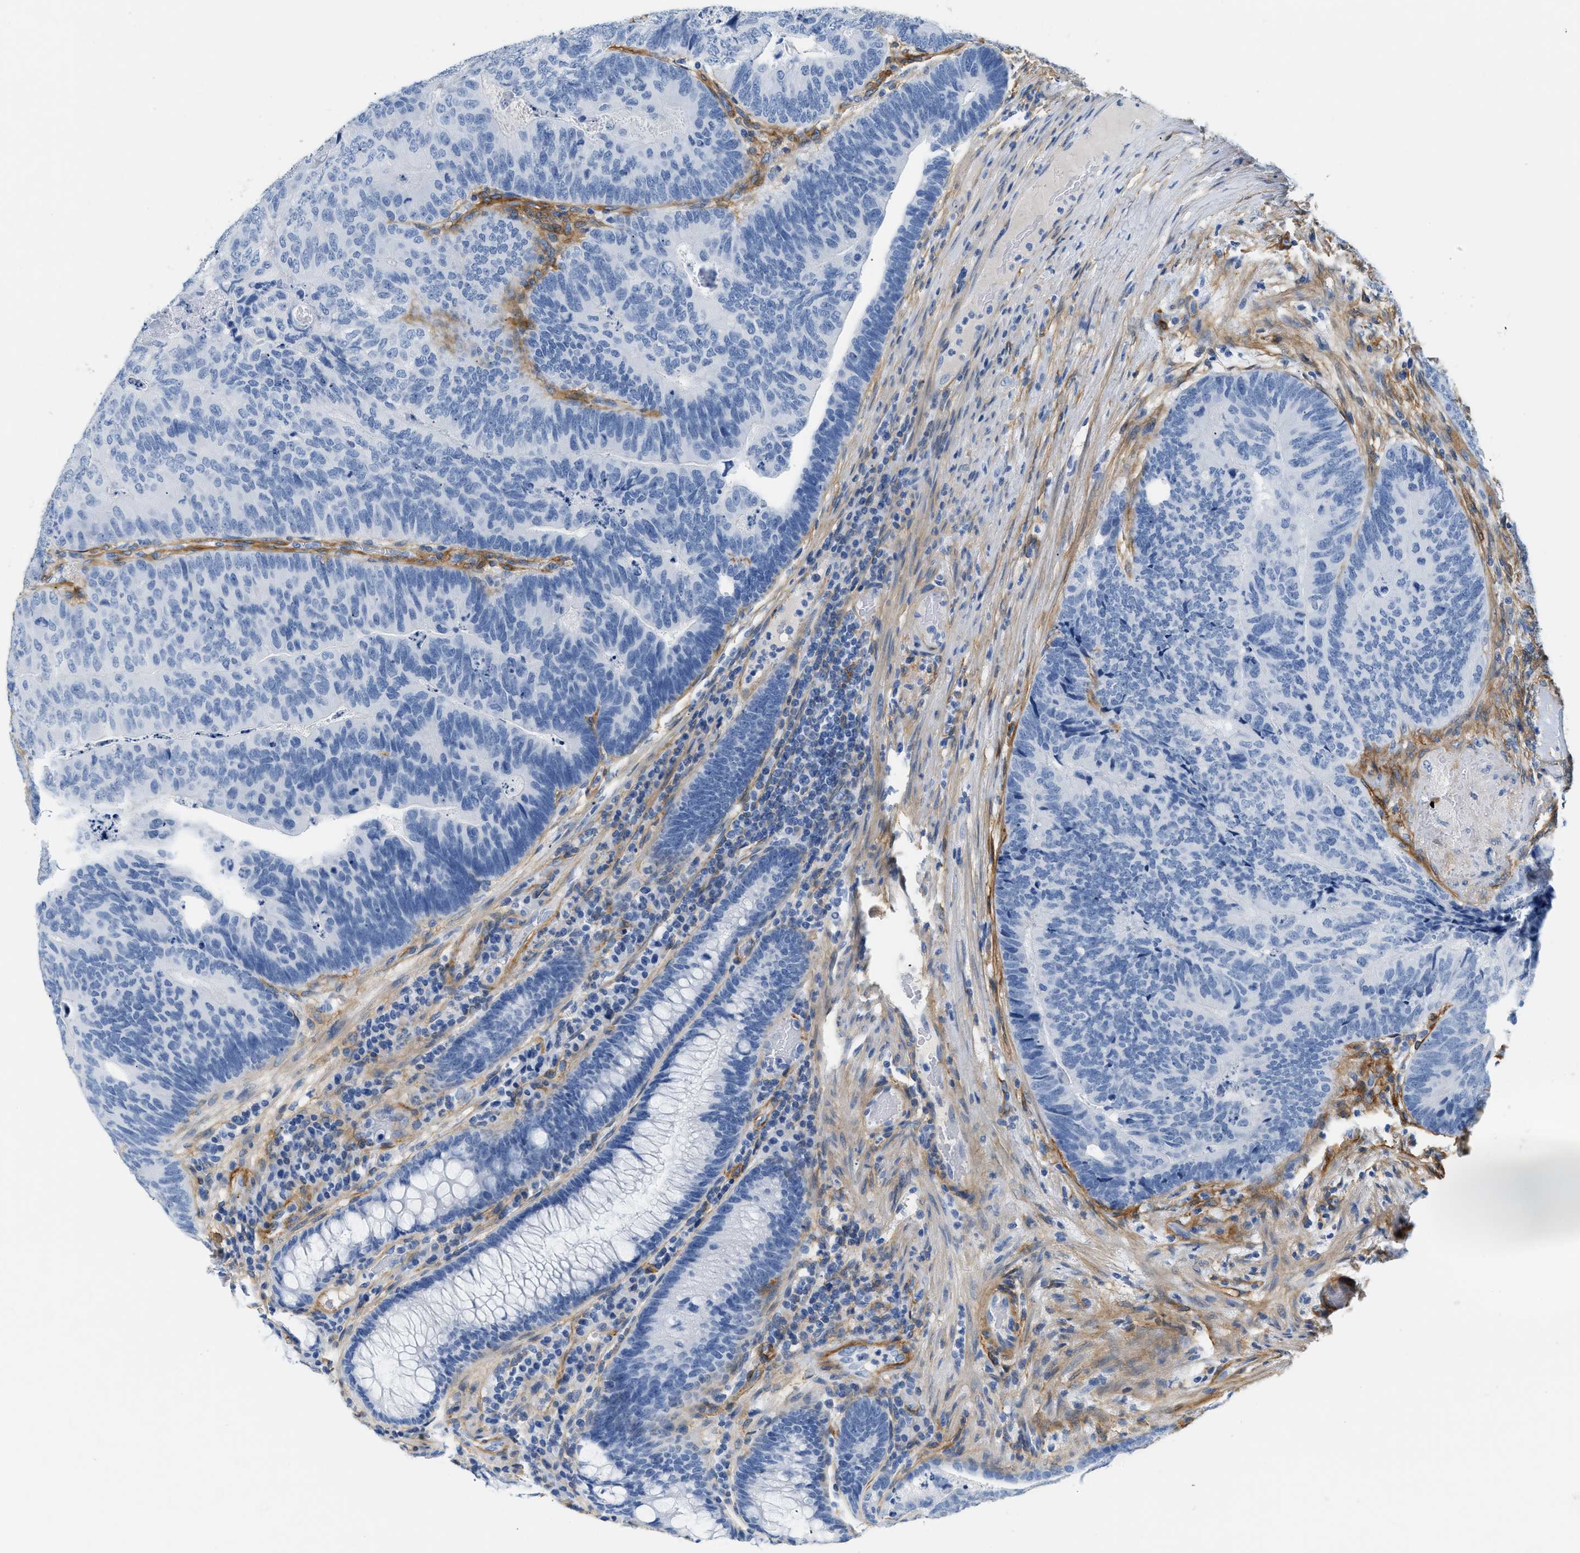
{"staining": {"intensity": "negative", "quantity": "none", "location": "none"}, "tissue": "colorectal cancer", "cell_type": "Tumor cells", "image_type": "cancer", "snomed": [{"axis": "morphology", "description": "Adenocarcinoma, NOS"}, {"axis": "topography", "description": "Colon"}], "caption": "Immunohistochemistry histopathology image of adenocarcinoma (colorectal) stained for a protein (brown), which shows no positivity in tumor cells. (Immunohistochemistry, brightfield microscopy, high magnification).", "gene": "PDGFRB", "patient": {"sex": "female", "age": 67}}